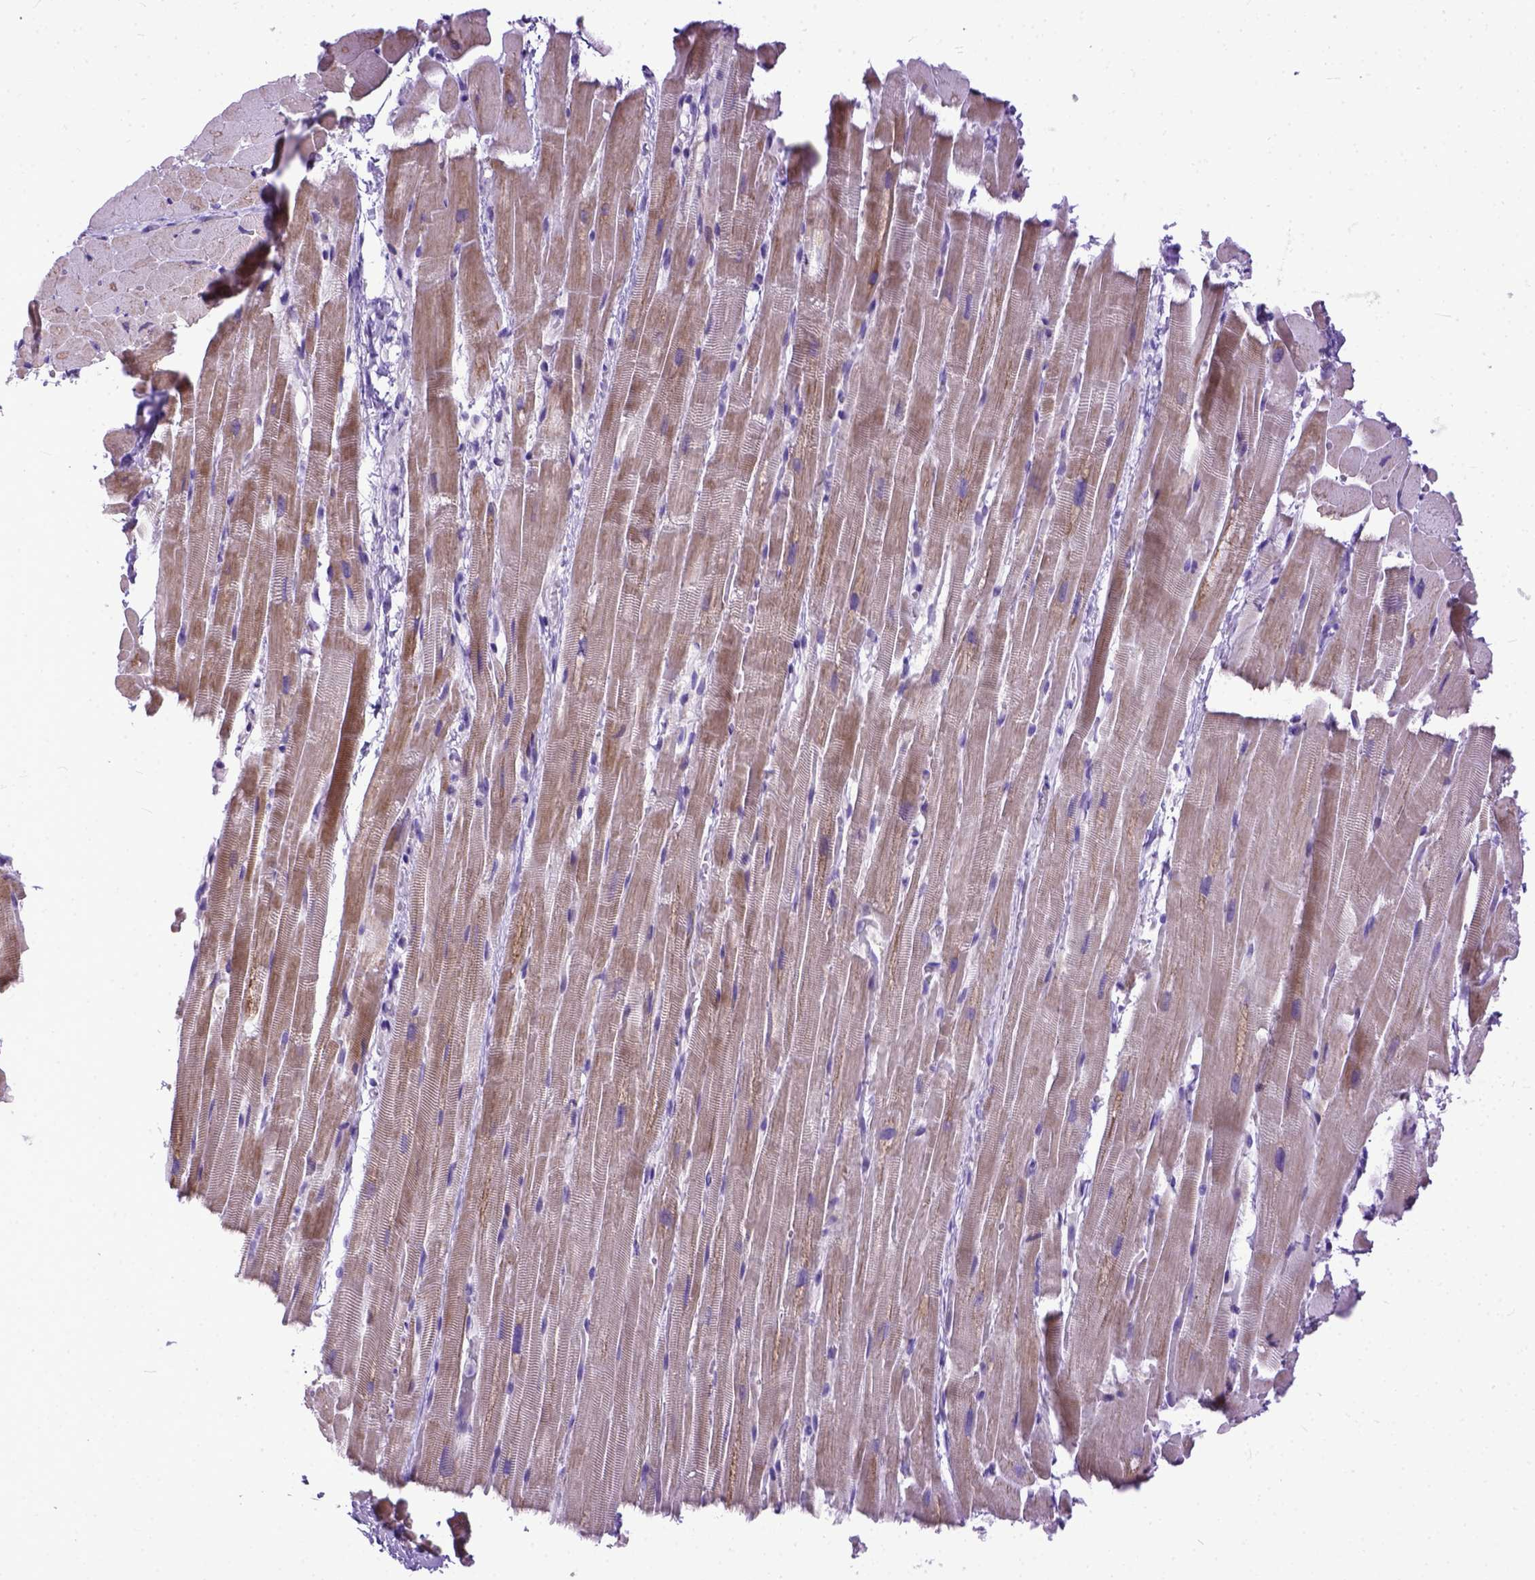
{"staining": {"intensity": "weak", "quantity": ">75%", "location": "cytoplasmic/membranous"}, "tissue": "heart muscle", "cell_type": "Cardiomyocytes", "image_type": "normal", "snomed": [{"axis": "morphology", "description": "Normal tissue, NOS"}, {"axis": "topography", "description": "Heart"}], "caption": "Immunohistochemical staining of unremarkable human heart muscle displays >75% levels of weak cytoplasmic/membranous protein positivity in about >75% of cardiomyocytes. The staining is performed using DAB brown chromogen to label protein expression. The nuclei are counter-stained blue using hematoxylin.", "gene": "PLK5", "patient": {"sex": "male", "age": 37}}